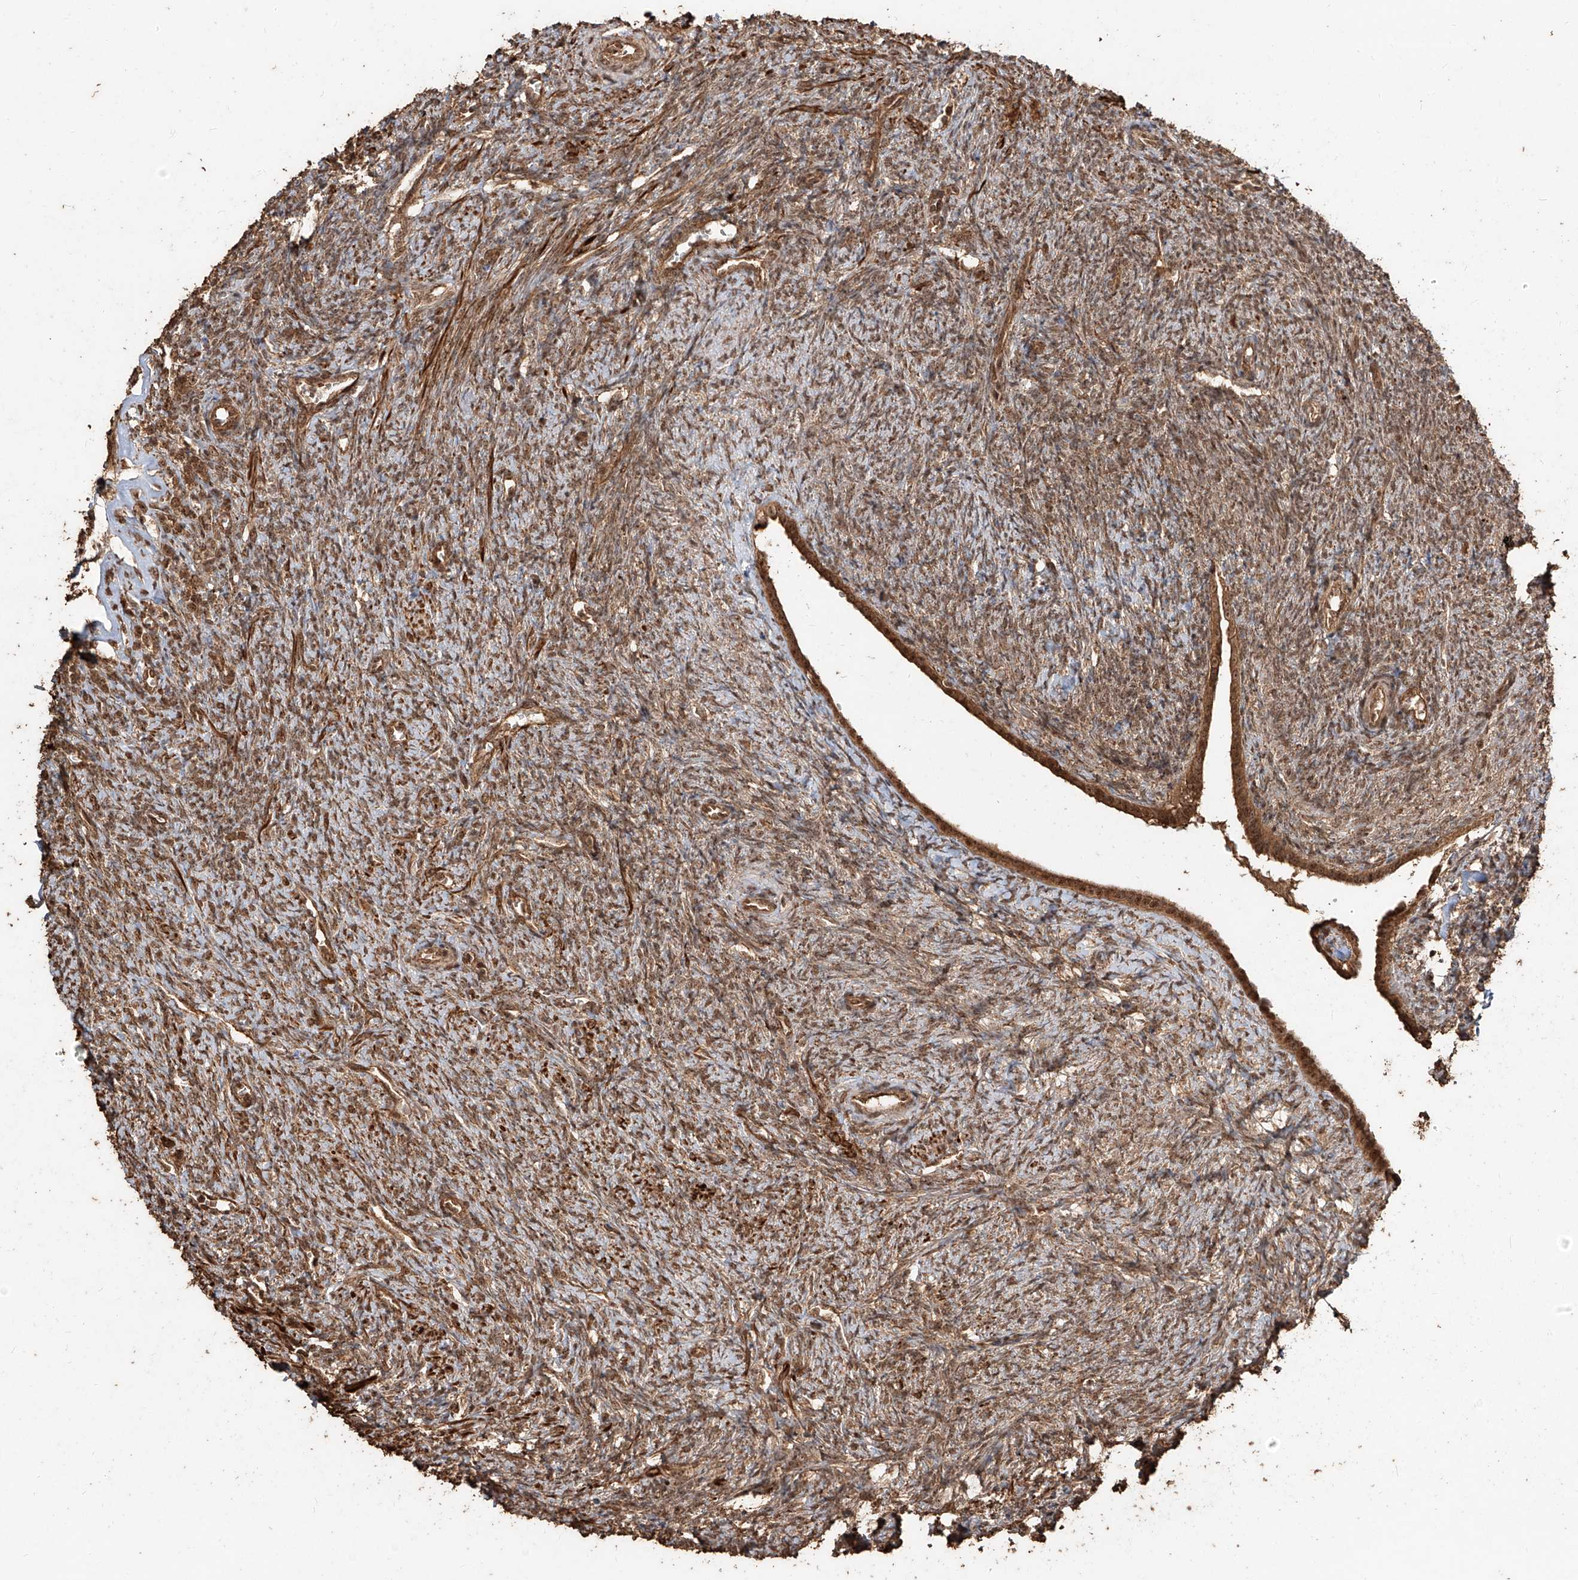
{"staining": {"intensity": "moderate", "quantity": ">75%", "location": "cytoplasmic/membranous,nuclear"}, "tissue": "ovary", "cell_type": "Ovarian stroma cells", "image_type": "normal", "snomed": [{"axis": "morphology", "description": "Normal tissue, NOS"}, {"axis": "topography", "description": "Ovary"}], "caption": "IHC photomicrograph of unremarkable ovary stained for a protein (brown), which demonstrates medium levels of moderate cytoplasmic/membranous,nuclear positivity in about >75% of ovarian stroma cells.", "gene": "ZNF660", "patient": {"sex": "female", "age": 41}}